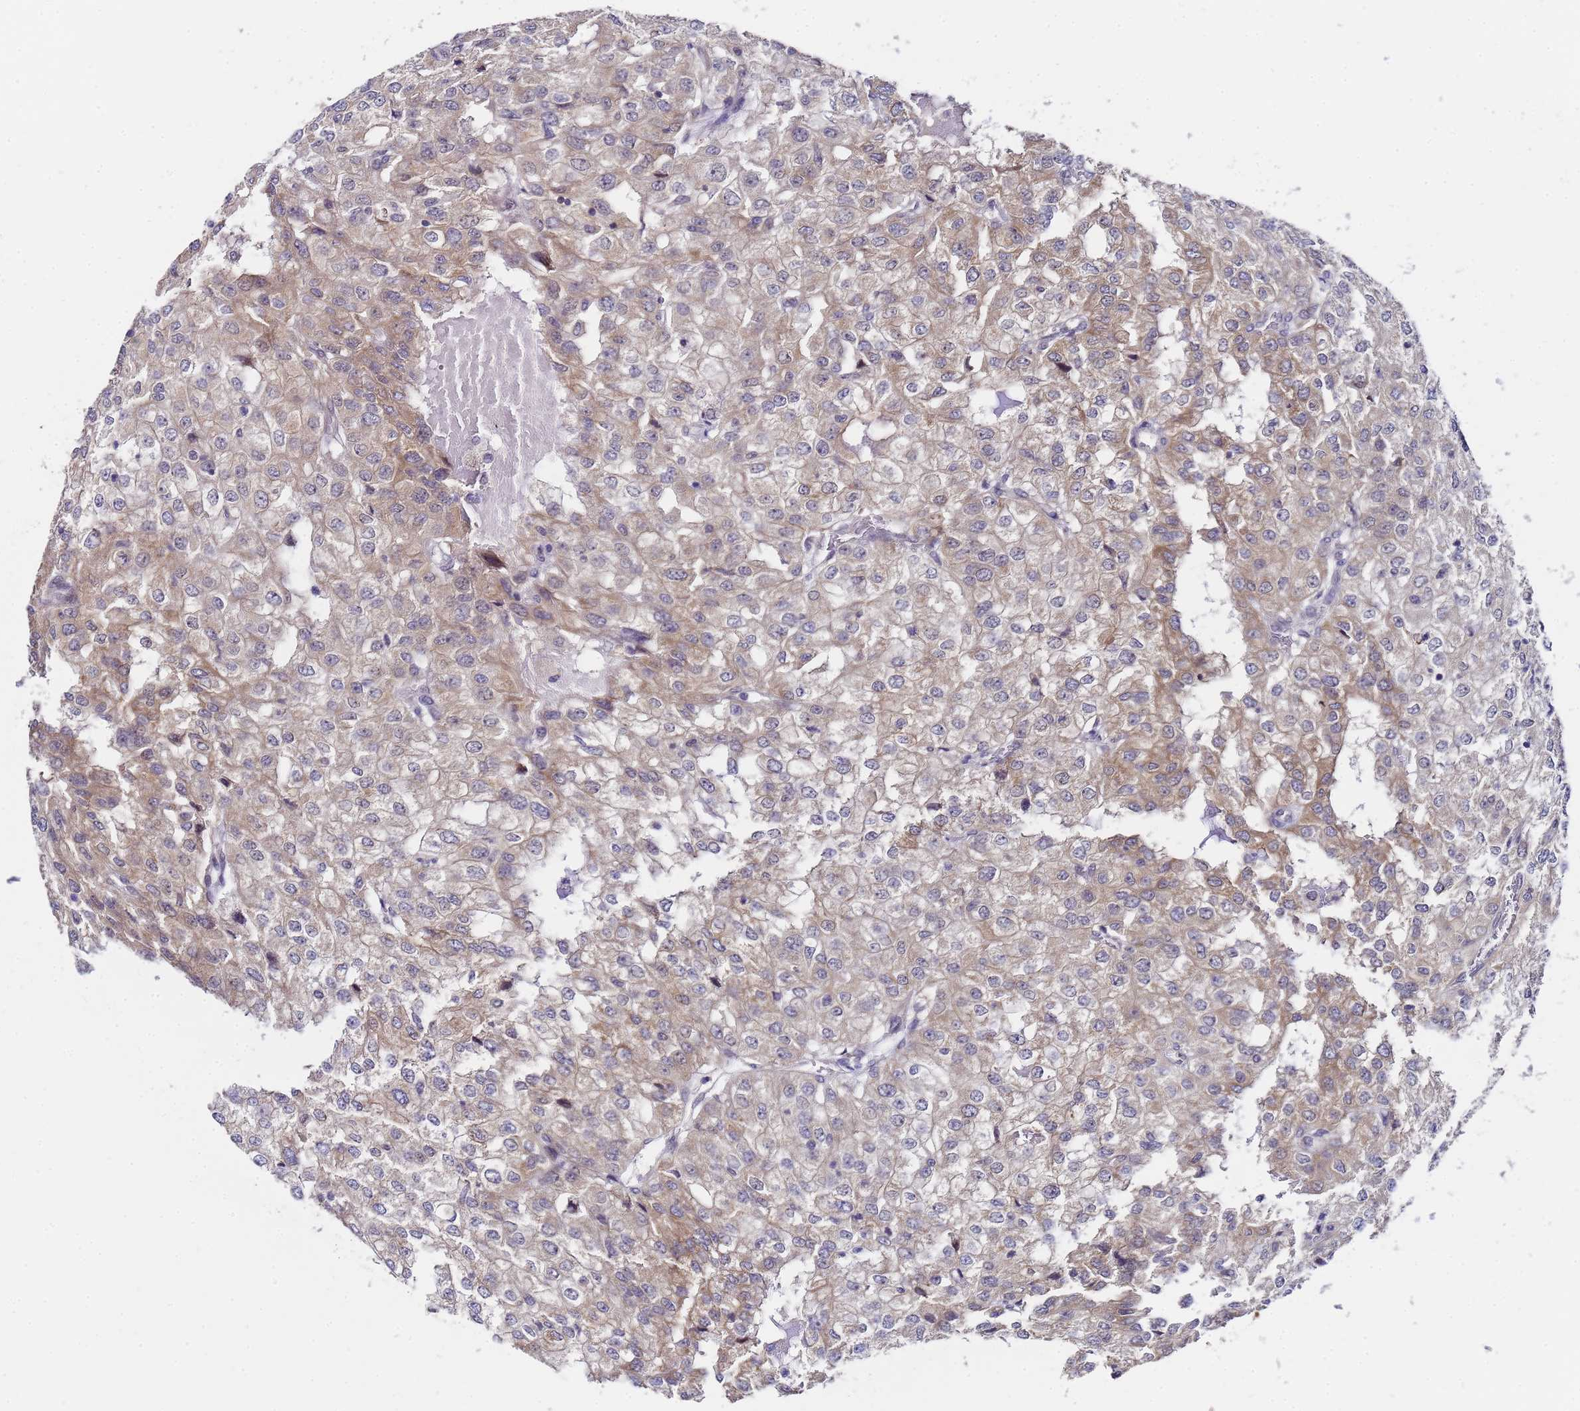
{"staining": {"intensity": "weak", "quantity": "25%-75%", "location": "cytoplasmic/membranous"}, "tissue": "renal cancer", "cell_type": "Tumor cells", "image_type": "cancer", "snomed": [{"axis": "morphology", "description": "Adenocarcinoma, NOS"}, {"axis": "topography", "description": "Kidney"}], "caption": "Weak cytoplasmic/membranous positivity is identified in approximately 25%-75% of tumor cells in adenocarcinoma (renal).", "gene": "ANAPC13", "patient": {"sex": "female", "age": 54}}